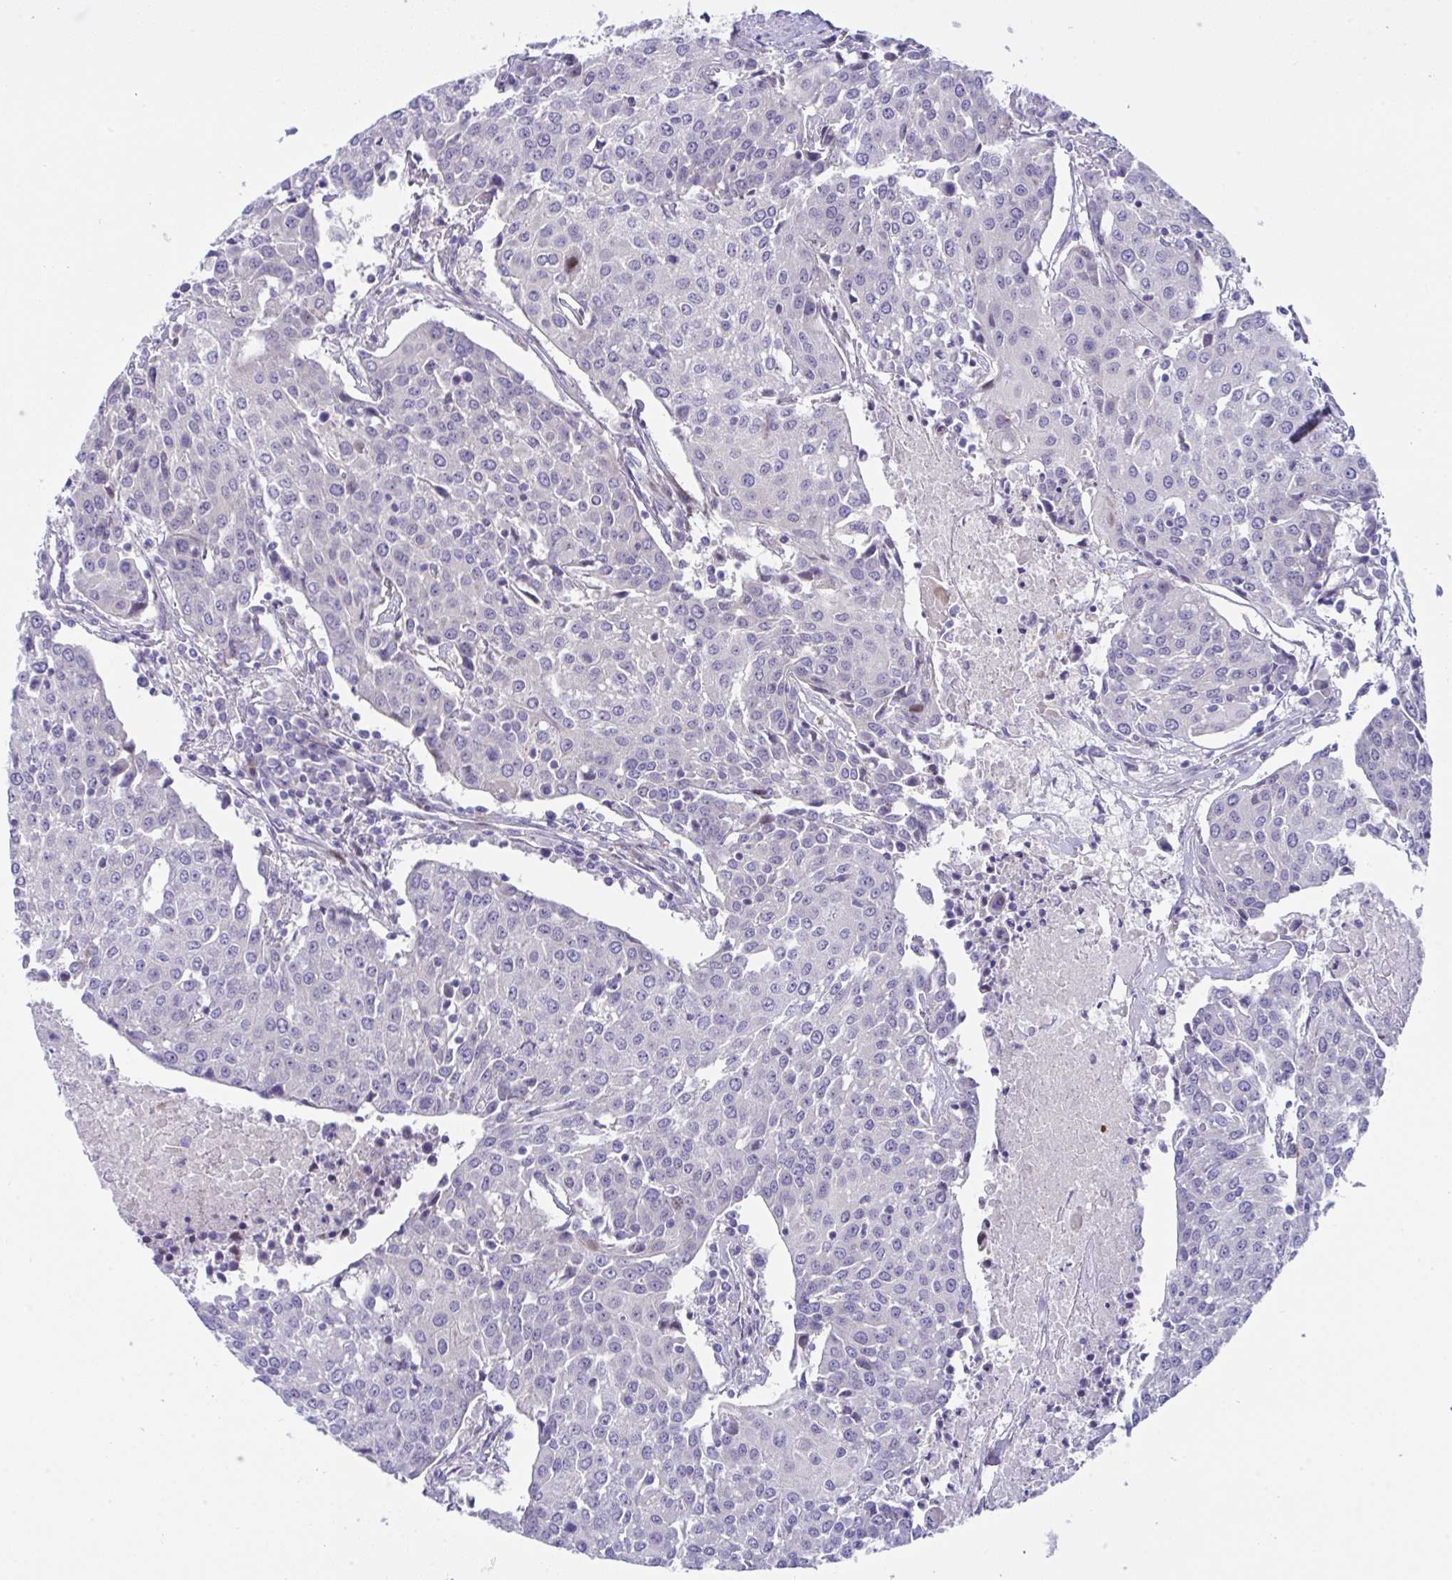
{"staining": {"intensity": "negative", "quantity": "none", "location": "none"}, "tissue": "urothelial cancer", "cell_type": "Tumor cells", "image_type": "cancer", "snomed": [{"axis": "morphology", "description": "Urothelial carcinoma, High grade"}, {"axis": "topography", "description": "Urinary bladder"}], "caption": "IHC micrograph of neoplastic tissue: human urothelial carcinoma (high-grade) stained with DAB shows no significant protein expression in tumor cells.", "gene": "ZNF713", "patient": {"sex": "female", "age": 85}}